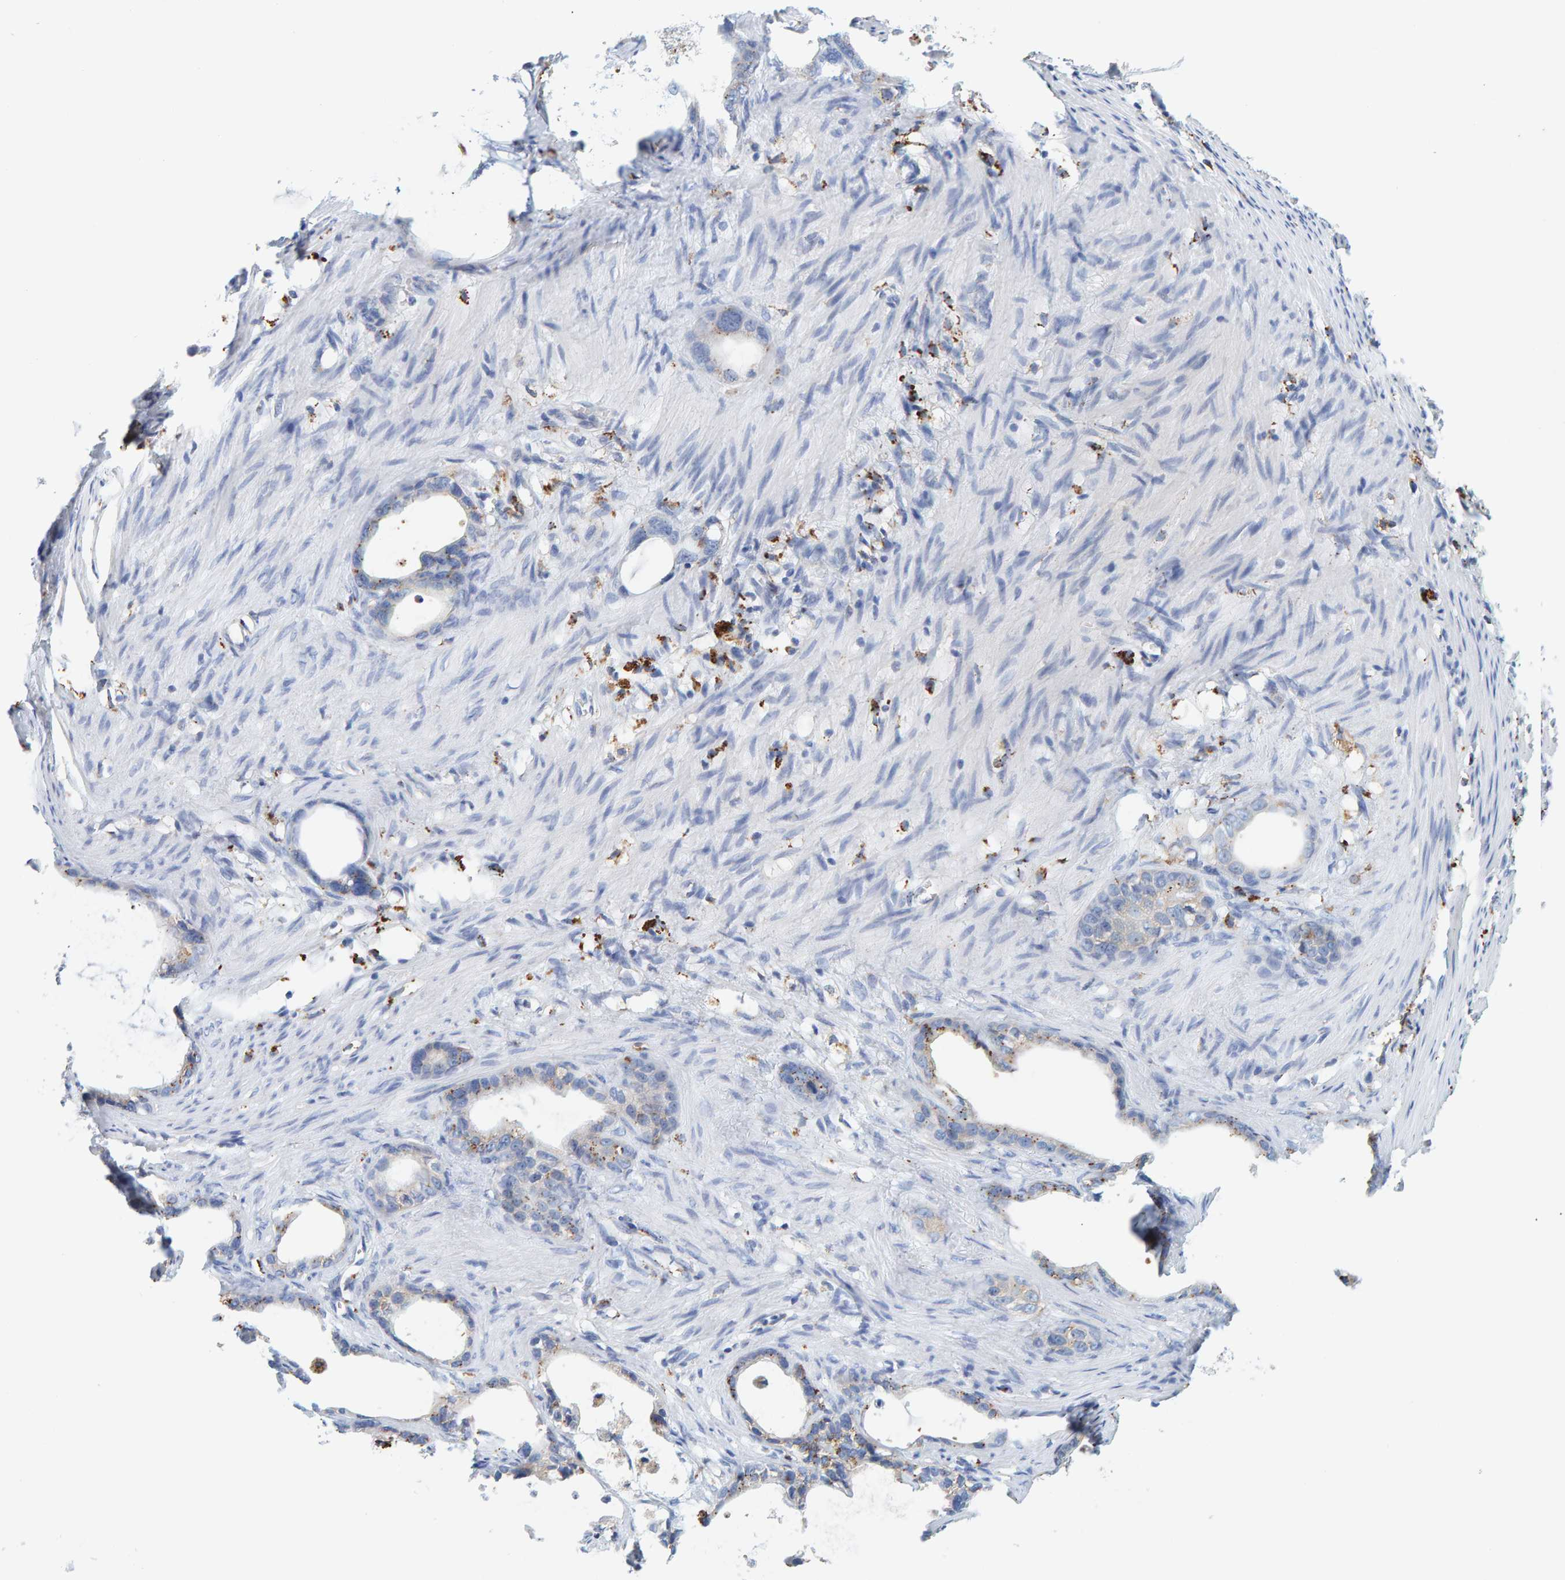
{"staining": {"intensity": "moderate", "quantity": "<25%", "location": "cytoplasmic/membranous"}, "tissue": "stomach cancer", "cell_type": "Tumor cells", "image_type": "cancer", "snomed": [{"axis": "morphology", "description": "Adenocarcinoma, NOS"}, {"axis": "topography", "description": "Stomach"}], "caption": "Stomach cancer stained for a protein (brown) reveals moderate cytoplasmic/membranous positive positivity in approximately <25% of tumor cells.", "gene": "BIN3", "patient": {"sex": "female", "age": 75}}